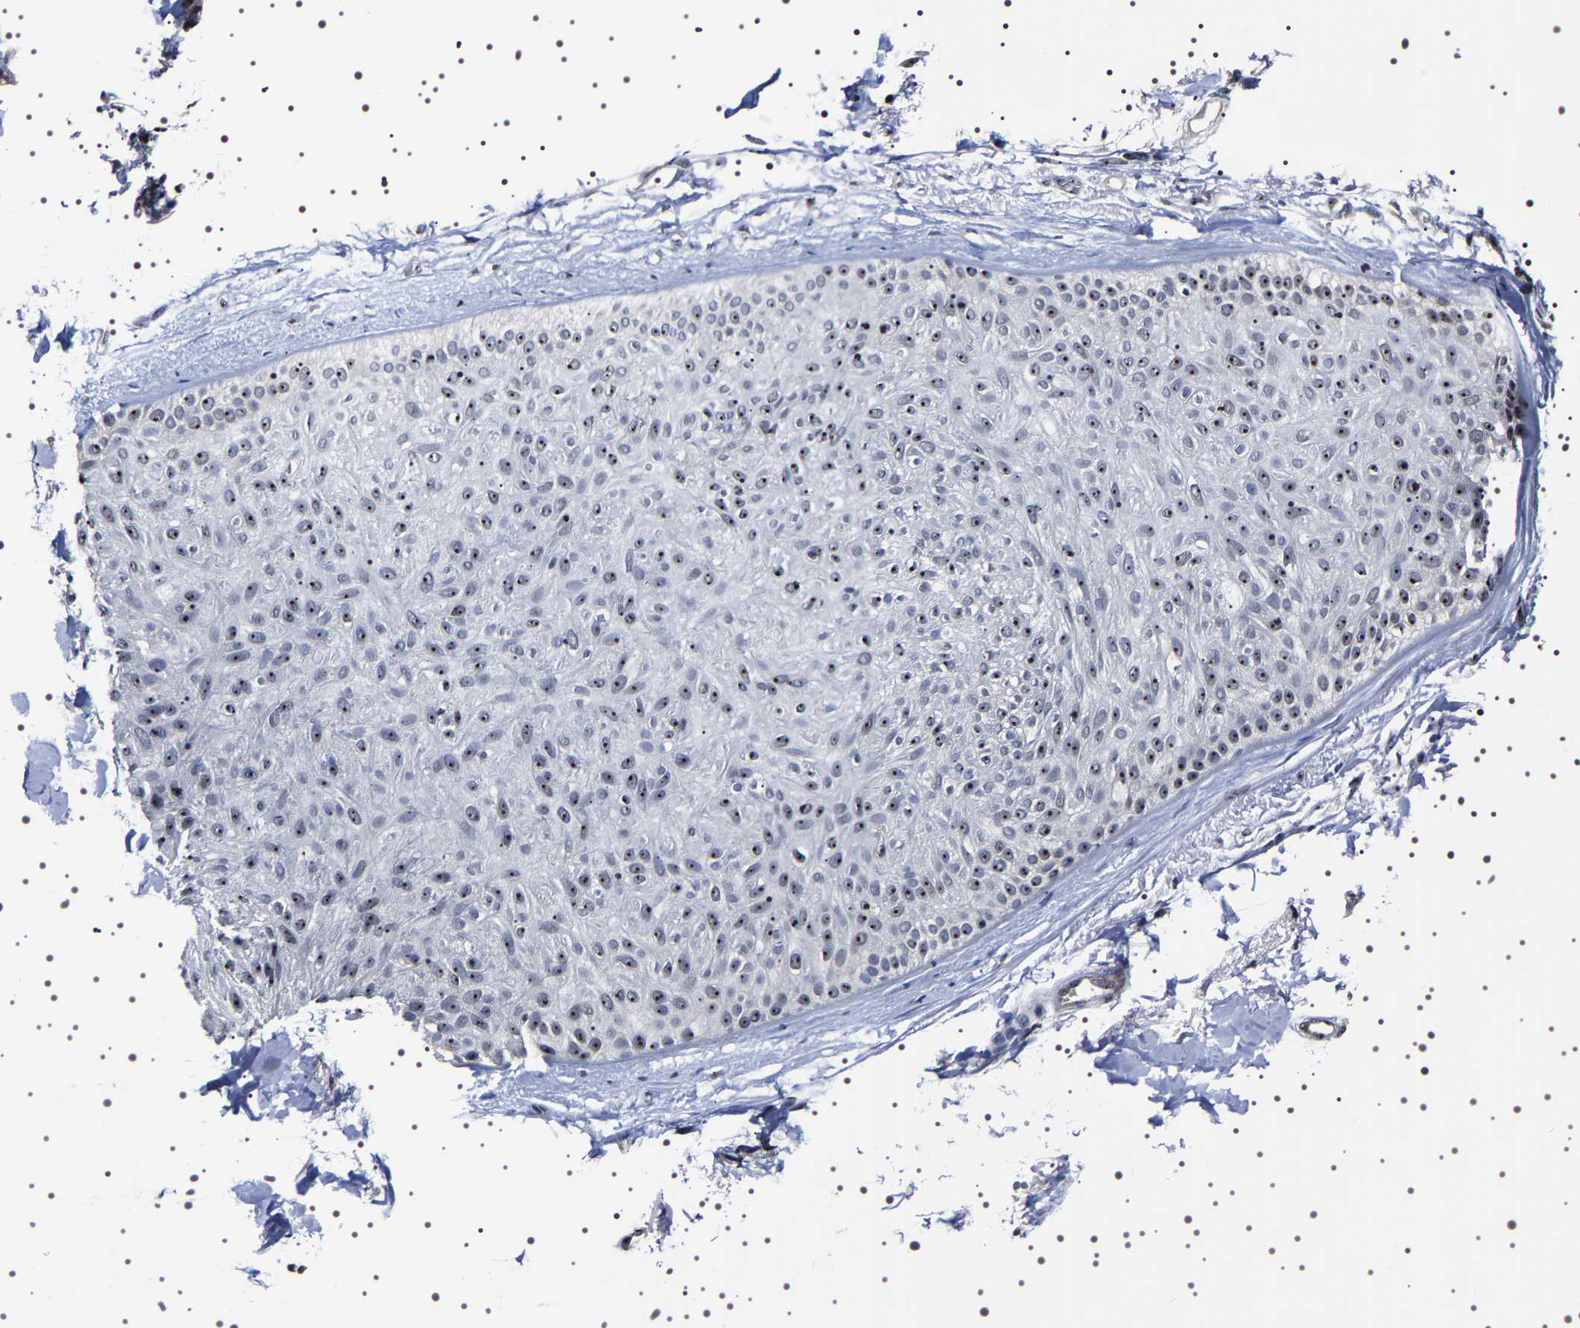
{"staining": {"intensity": "moderate", "quantity": ">75%", "location": "nuclear"}, "tissue": "skin cancer", "cell_type": "Tumor cells", "image_type": "cancer", "snomed": [{"axis": "morphology", "description": "Normal tissue, NOS"}, {"axis": "morphology", "description": "Basal cell carcinoma"}, {"axis": "topography", "description": "Skin"}], "caption": "Skin basal cell carcinoma stained for a protein (brown) displays moderate nuclear positive expression in about >75% of tumor cells.", "gene": "GNL3", "patient": {"sex": "male", "age": 52}}